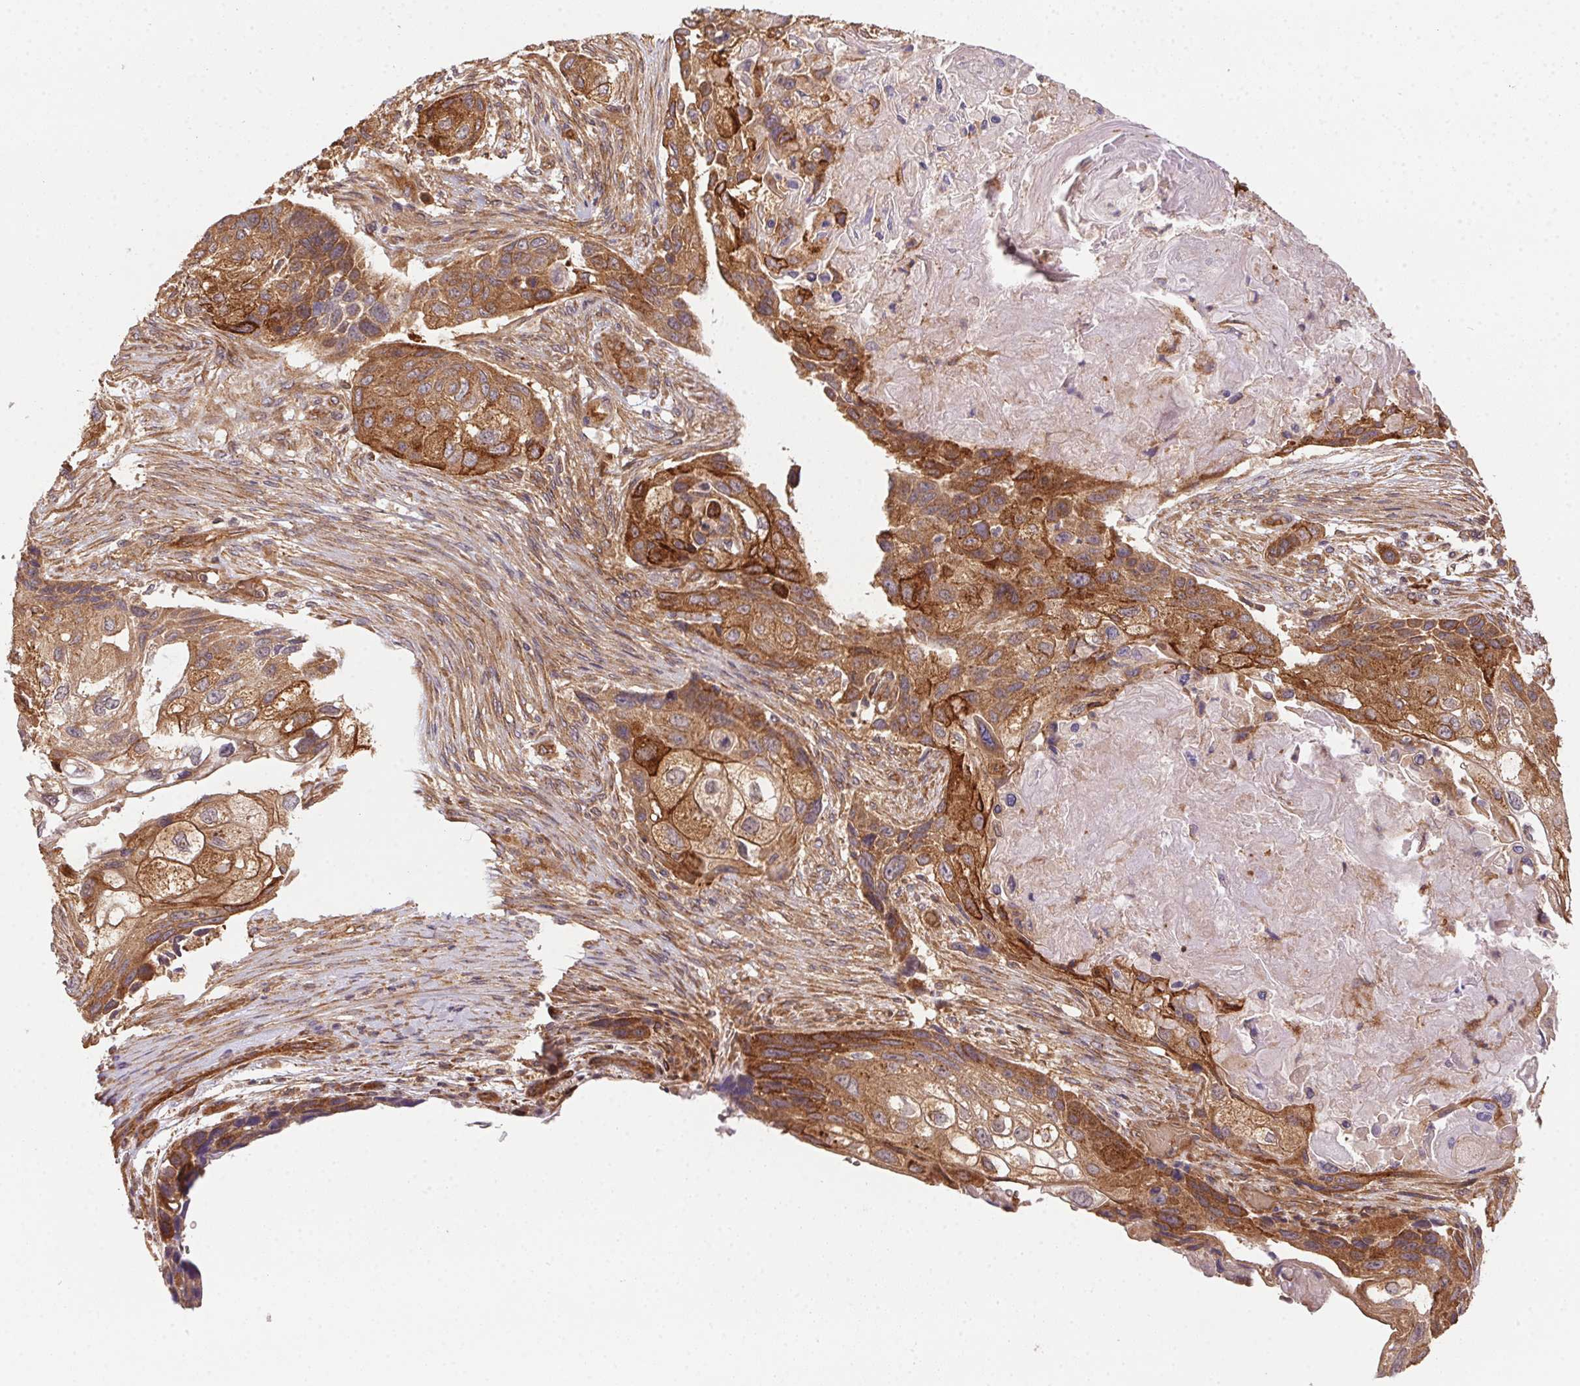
{"staining": {"intensity": "moderate", "quantity": ">75%", "location": "cytoplasmic/membranous"}, "tissue": "lung cancer", "cell_type": "Tumor cells", "image_type": "cancer", "snomed": [{"axis": "morphology", "description": "Squamous cell carcinoma, NOS"}, {"axis": "topography", "description": "Lung"}], "caption": "Human squamous cell carcinoma (lung) stained with a brown dye exhibits moderate cytoplasmic/membranous positive expression in about >75% of tumor cells.", "gene": "USE1", "patient": {"sex": "male", "age": 69}}